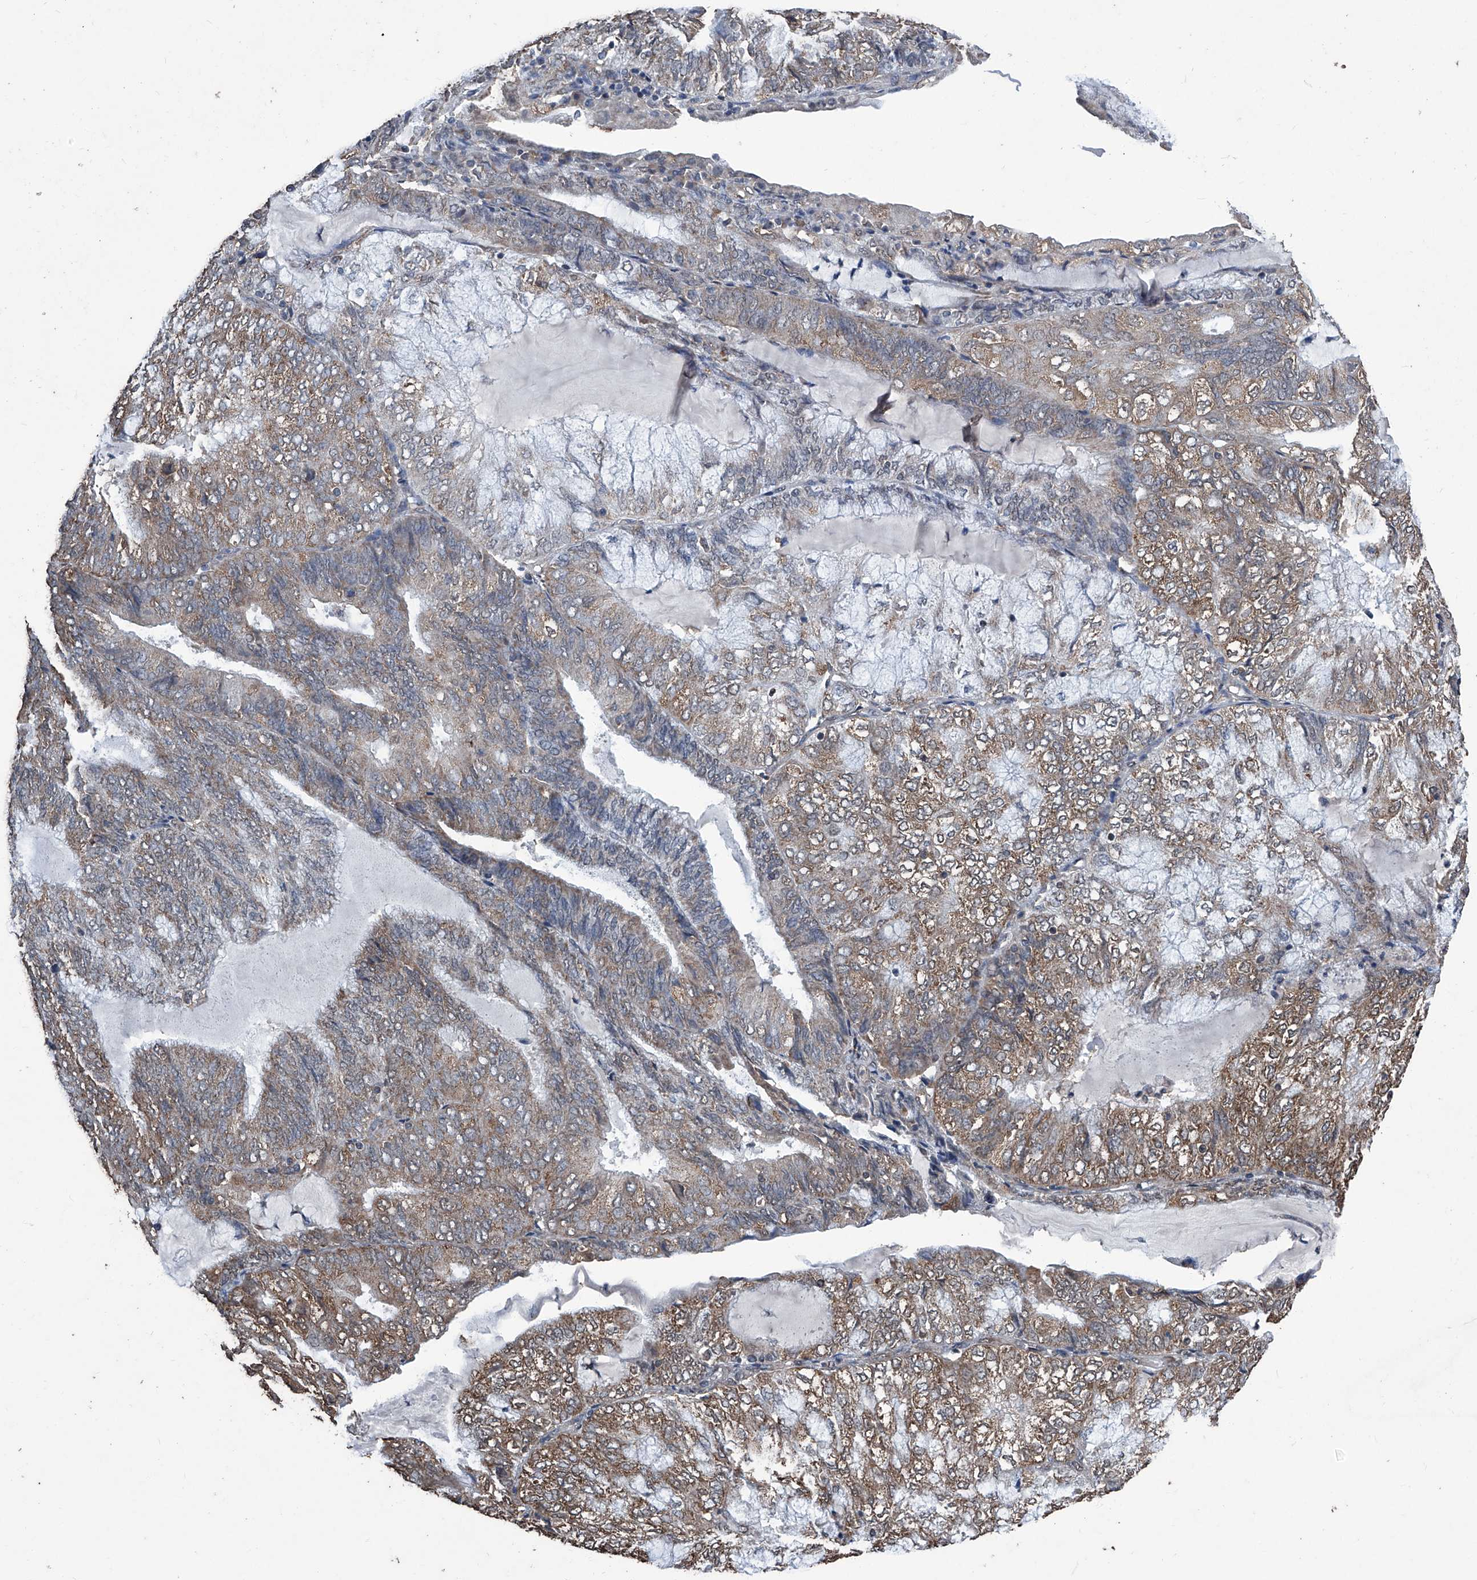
{"staining": {"intensity": "moderate", "quantity": "25%-75%", "location": "cytoplasmic/membranous"}, "tissue": "endometrial cancer", "cell_type": "Tumor cells", "image_type": "cancer", "snomed": [{"axis": "morphology", "description": "Adenocarcinoma, NOS"}, {"axis": "topography", "description": "Endometrium"}], "caption": "A brown stain highlights moderate cytoplasmic/membranous expression of a protein in human endometrial adenocarcinoma tumor cells.", "gene": "STARD7", "patient": {"sex": "female", "age": 81}}